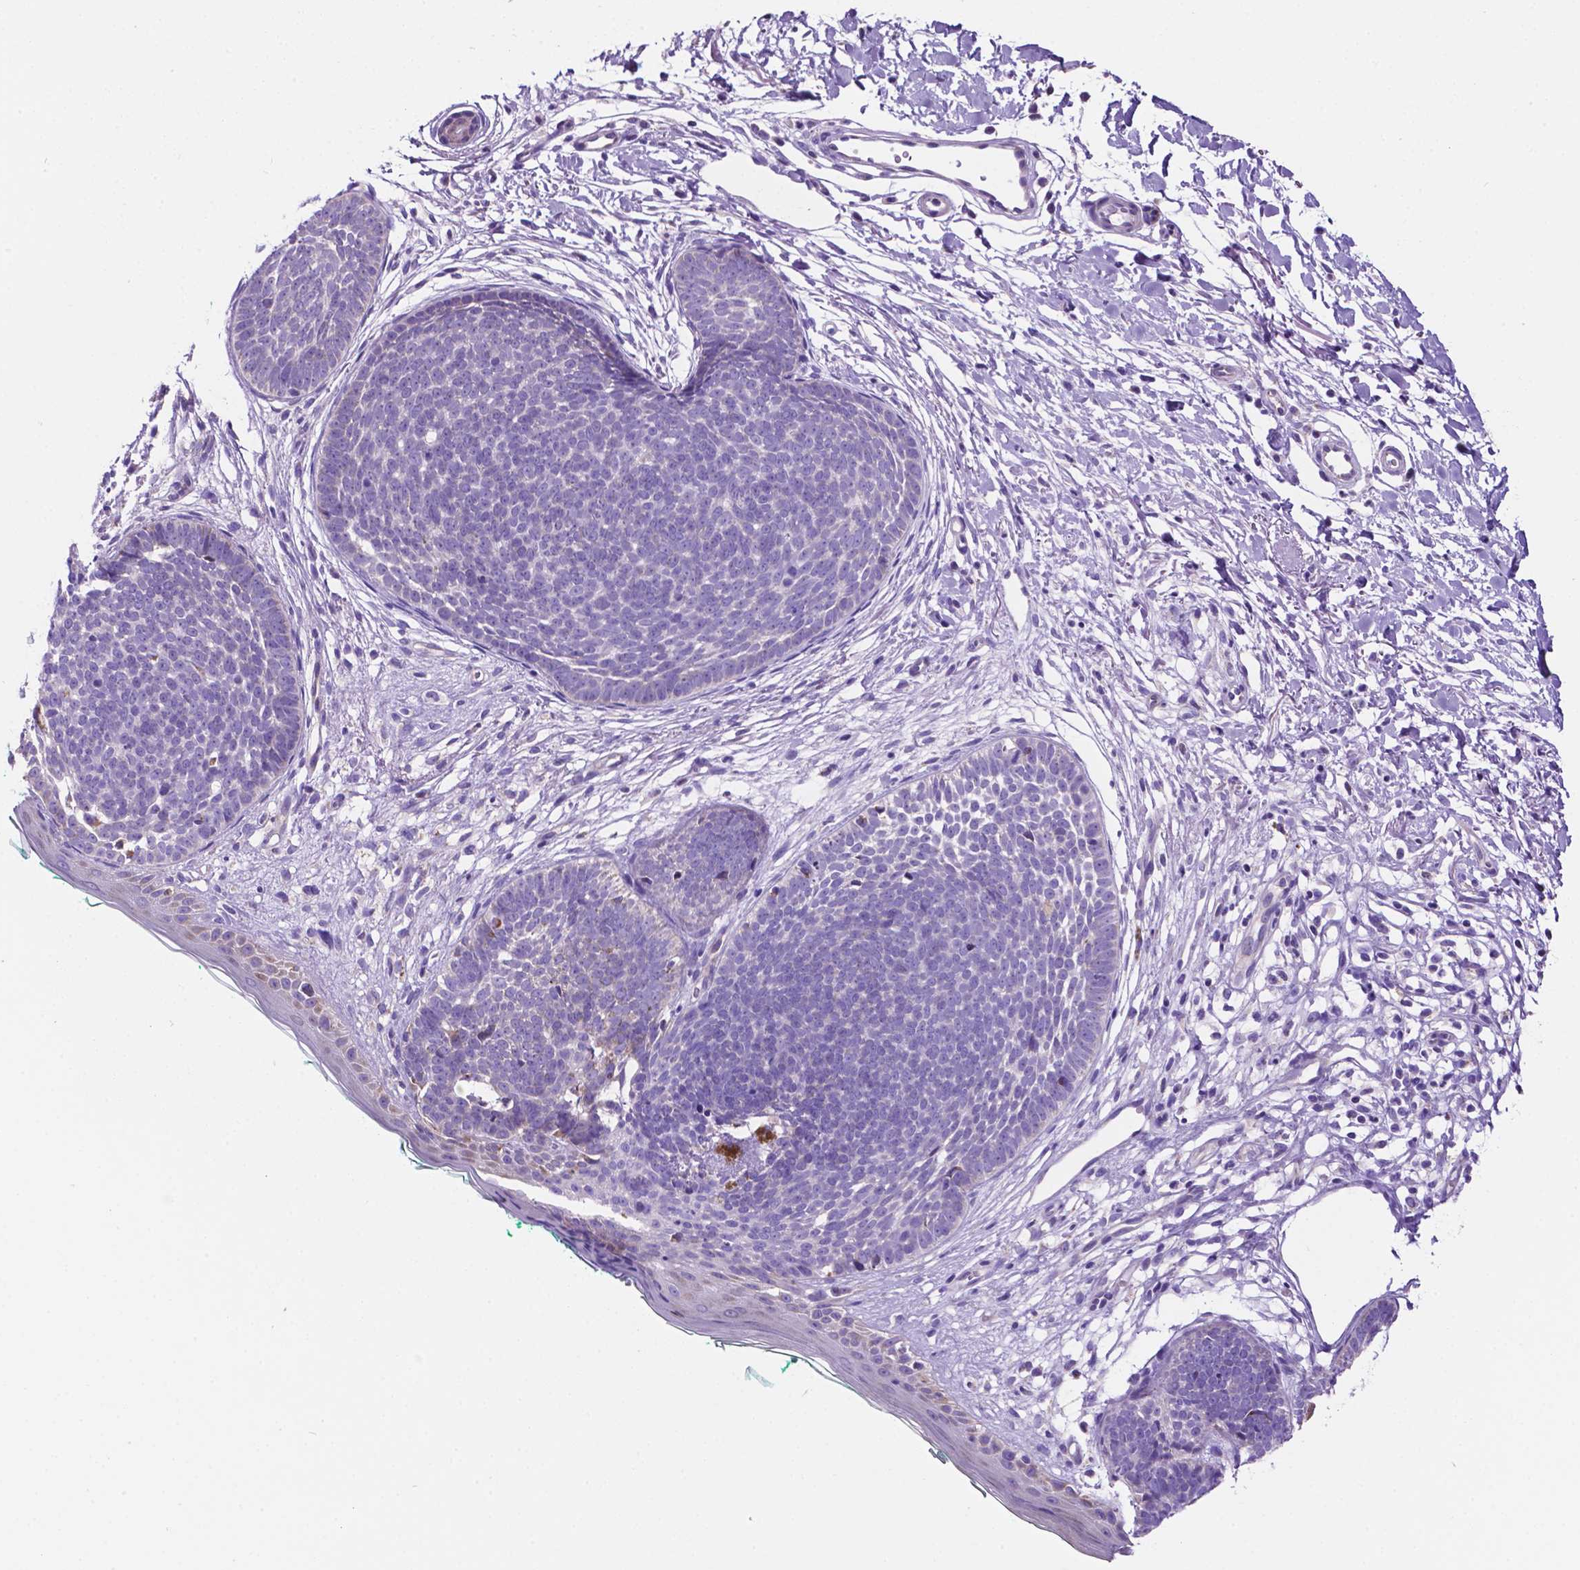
{"staining": {"intensity": "negative", "quantity": "none", "location": "none"}, "tissue": "skin cancer", "cell_type": "Tumor cells", "image_type": "cancer", "snomed": [{"axis": "morphology", "description": "Basal cell carcinoma"}, {"axis": "topography", "description": "Skin"}, {"axis": "topography", "description": "Skin of neck"}, {"axis": "topography", "description": "Skin of shoulder"}, {"axis": "topography", "description": "Skin of back"}], "caption": "Micrograph shows no significant protein positivity in tumor cells of skin cancer.", "gene": "TMEM121B", "patient": {"sex": "male", "age": 80}}